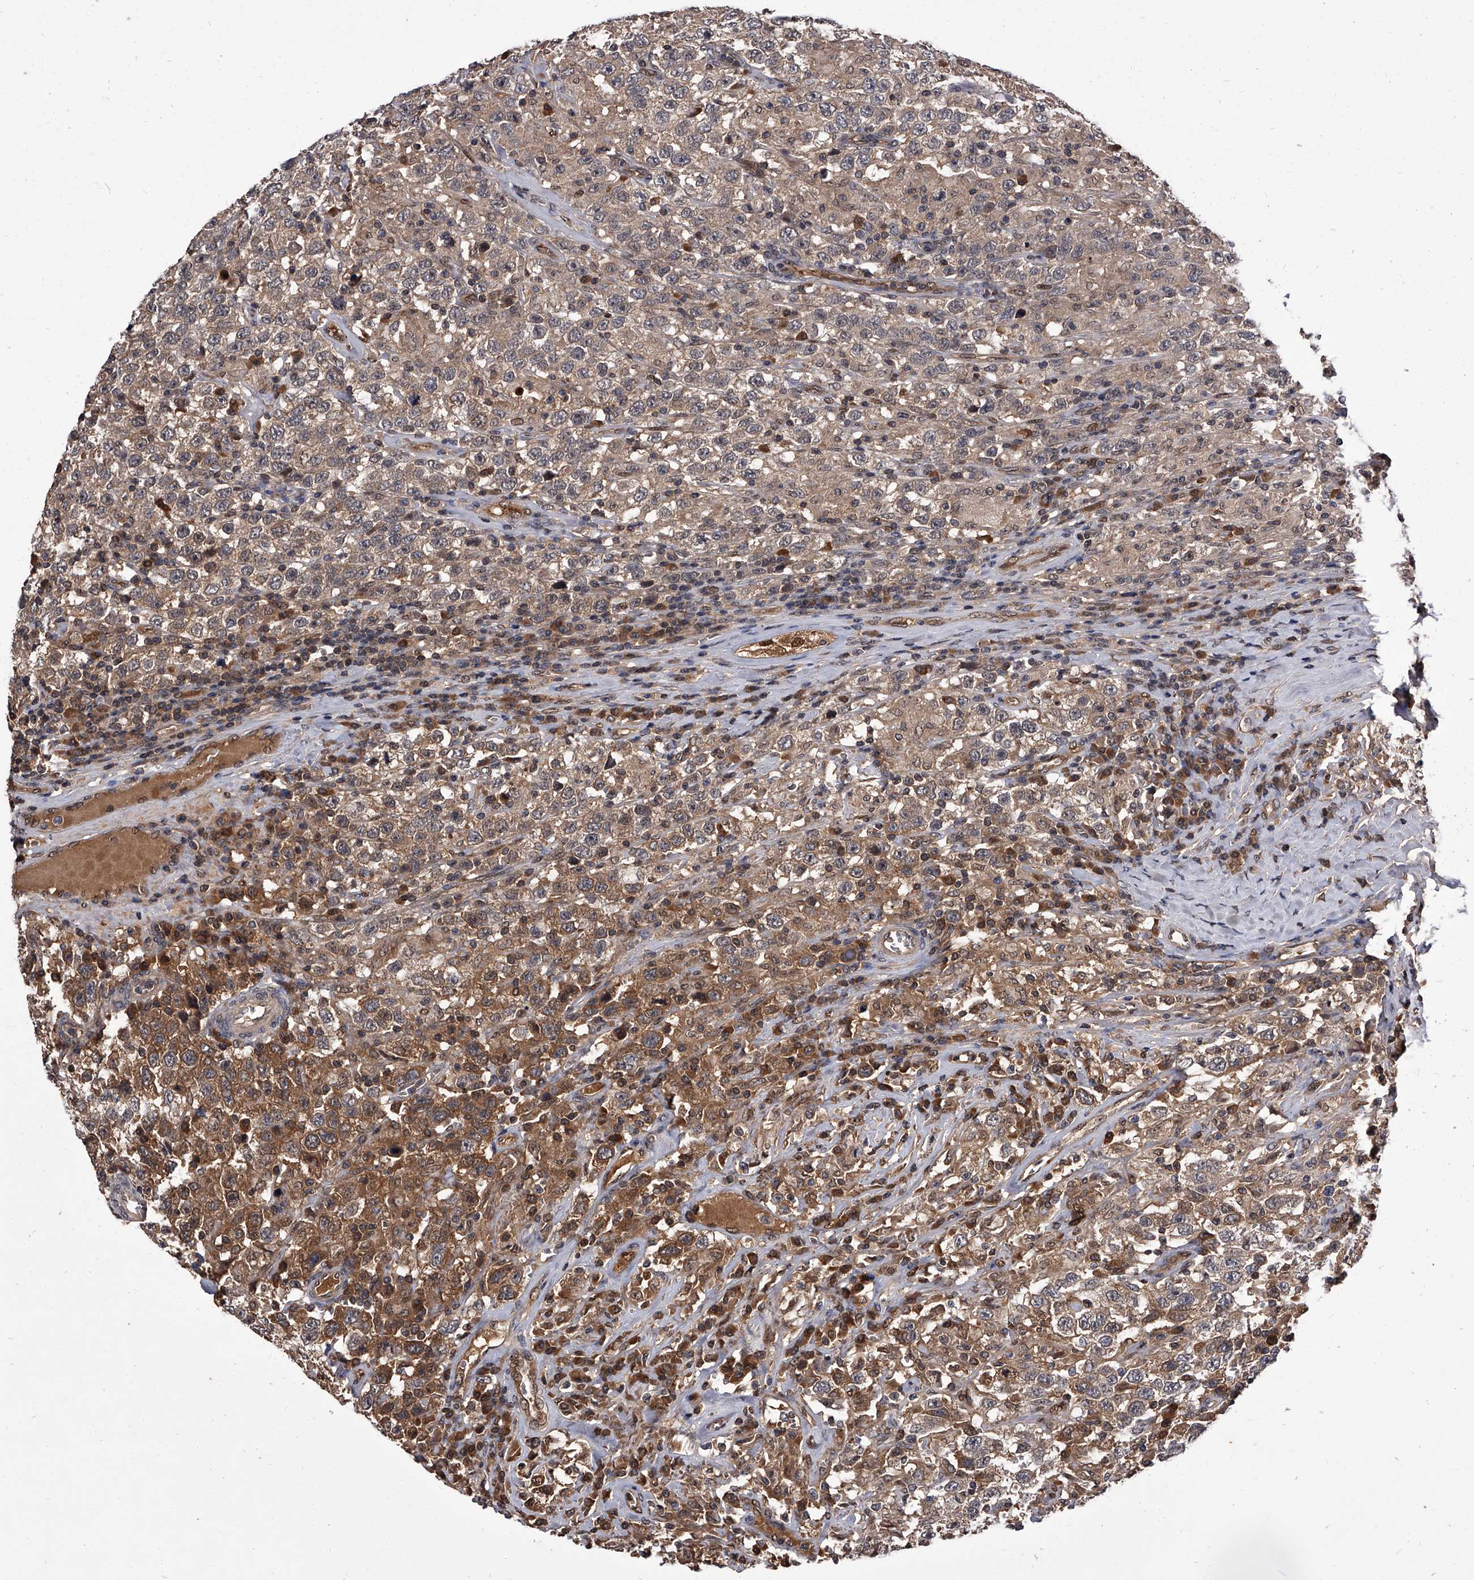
{"staining": {"intensity": "moderate", "quantity": "<25%", "location": "cytoplasmic/membranous"}, "tissue": "testis cancer", "cell_type": "Tumor cells", "image_type": "cancer", "snomed": [{"axis": "morphology", "description": "Seminoma, NOS"}, {"axis": "topography", "description": "Testis"}], "caption": "Protein expression analysis of human seminoma (testis) reveals moderate cytoplasmic/membranous expression in about <25% of tumor cells.", "gene": "SLC18B1", "patient": {"sex": "male", "age": 41}}